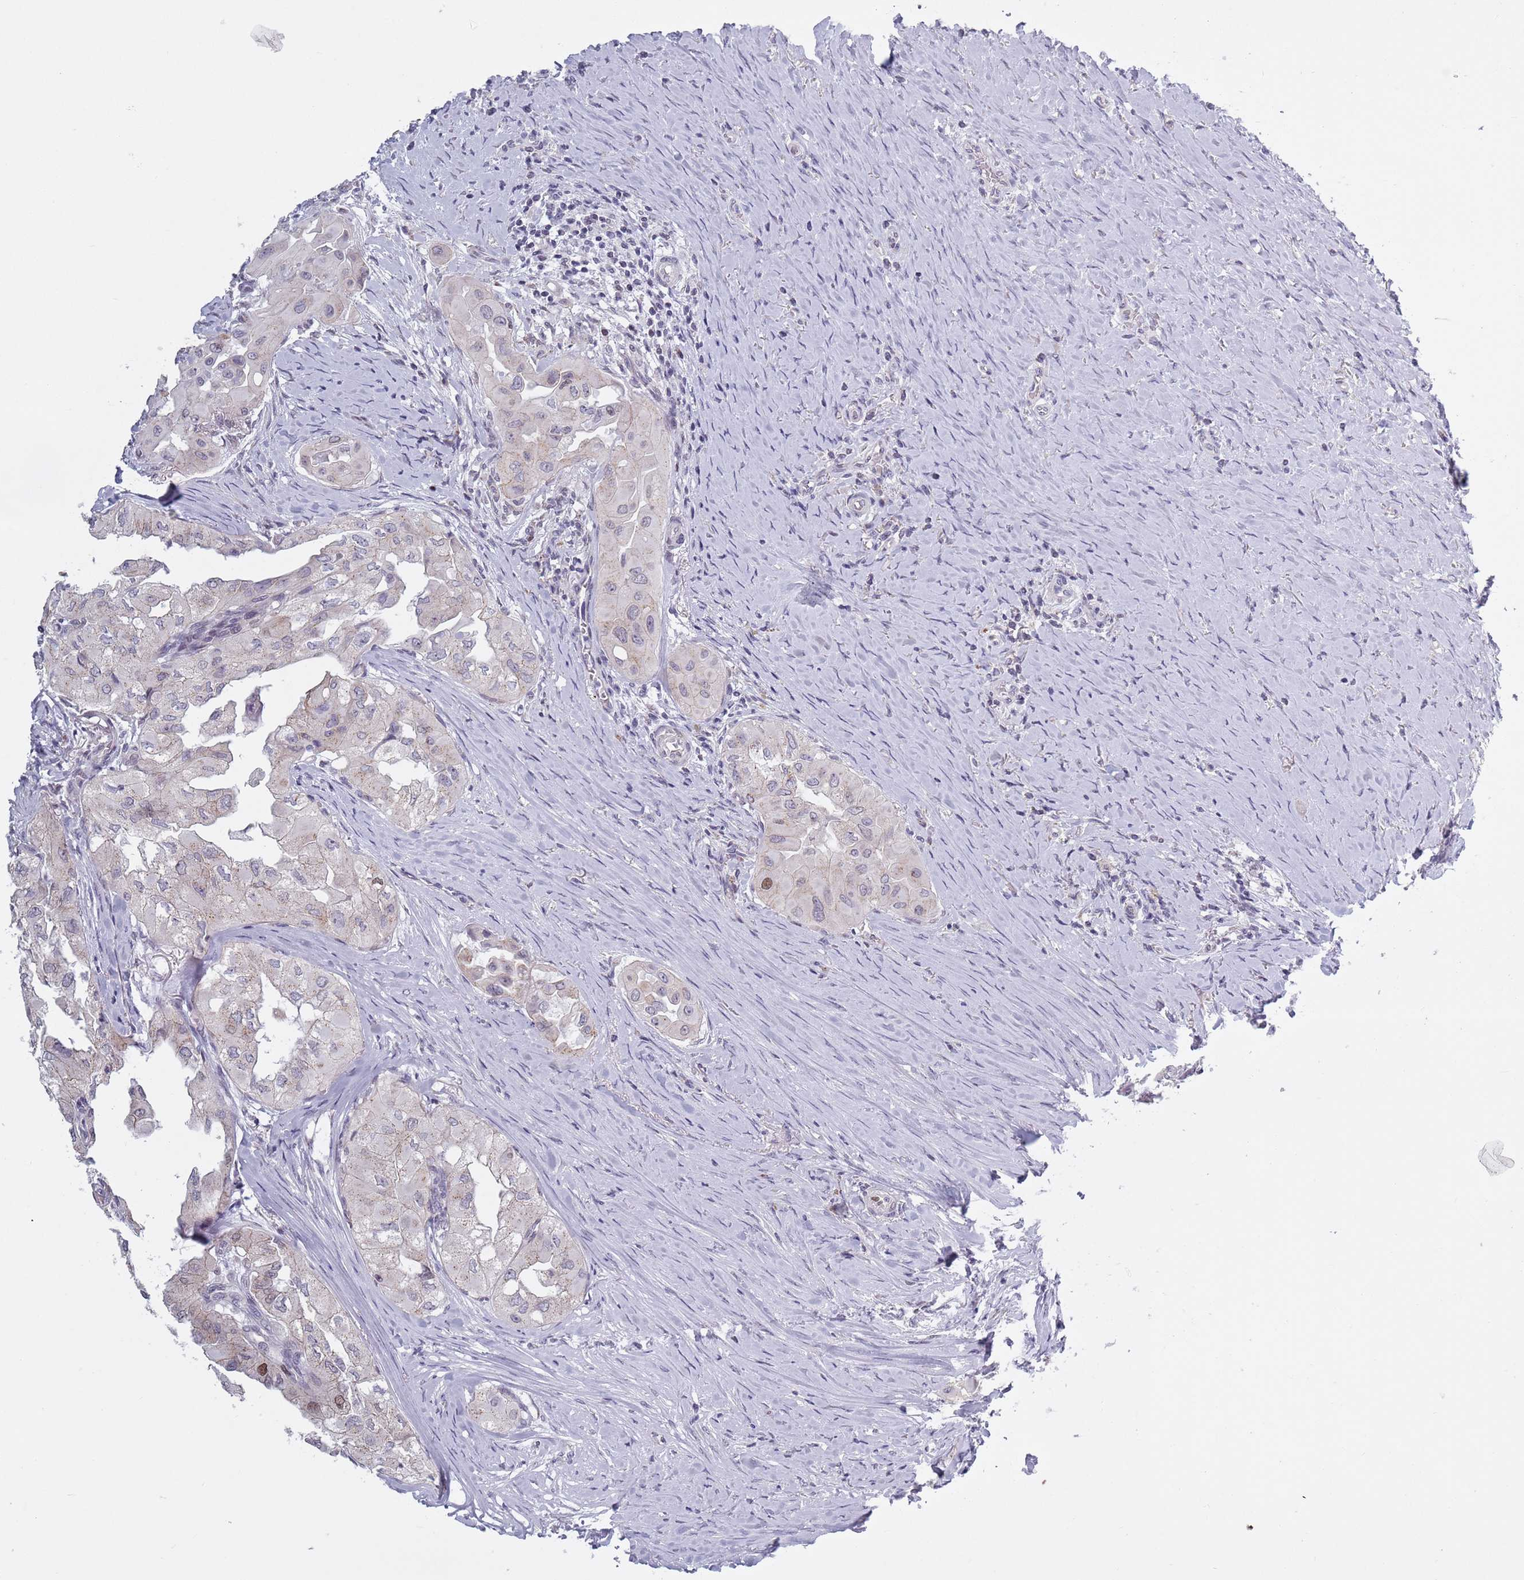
{"staining": {"intensity": "negative", "quantity": "none", "location": "none"}, "tissue": "thyroid cancer", "cell_type": "Tumor cells", "image_type": "cancer", "snomed": [{"axis": "morphology", "description": "Papillary adenocarcinoma, NOS"}, {"axis": "topography", "description": "Thyroid gland"}], "caption": "The immunohistochemistry image has no significant expression in tumor cells of papillary adenocarcinoma (thyroid) tissue.", "gene": "ZKSCAN2", "patient": {"sex": "female", "age": 59}}